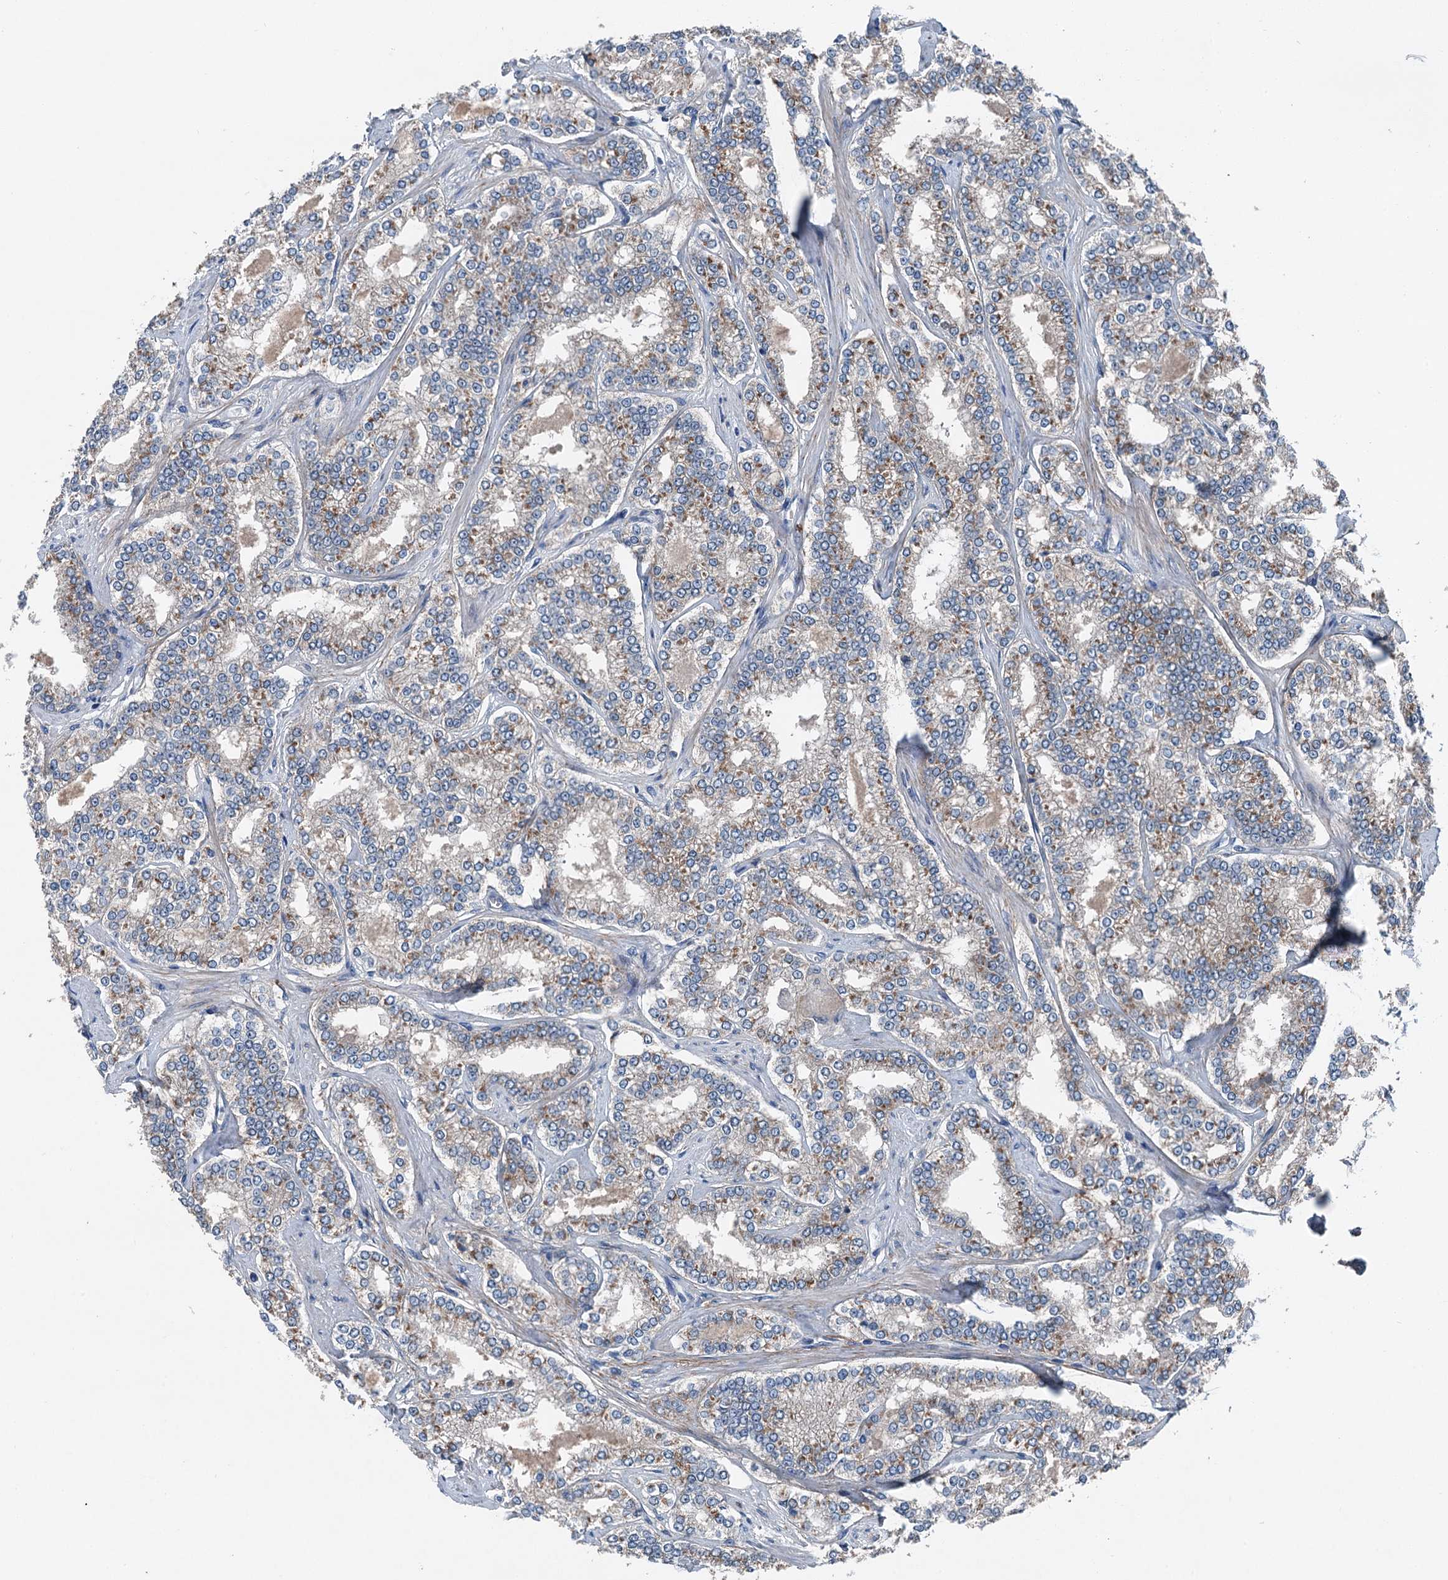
{"staining": {"intensity": "moderate", "quantity": ">75%", "location": "cytoplasmic/membranous"}, "tissue": "prostate cancer", "cell_type": "Tumor cells", "image_type": "cancer", "snomed": [{"axis": "morphology", "description": "Normal tissue, NOS"}, {"axis": "morphology", "description": "Adenocarcinoma, High grade"}, {"axis": "topography", "description": "Prostate"}], "caption": "Prostate adenocarcinoma (high-grade) tissue demonstrates moderate cytoplasmic/membranous expression in approximately >75% of tumor cells", "gene": "SLC2A10", "patient": {"sex": "male", "age": 83}}